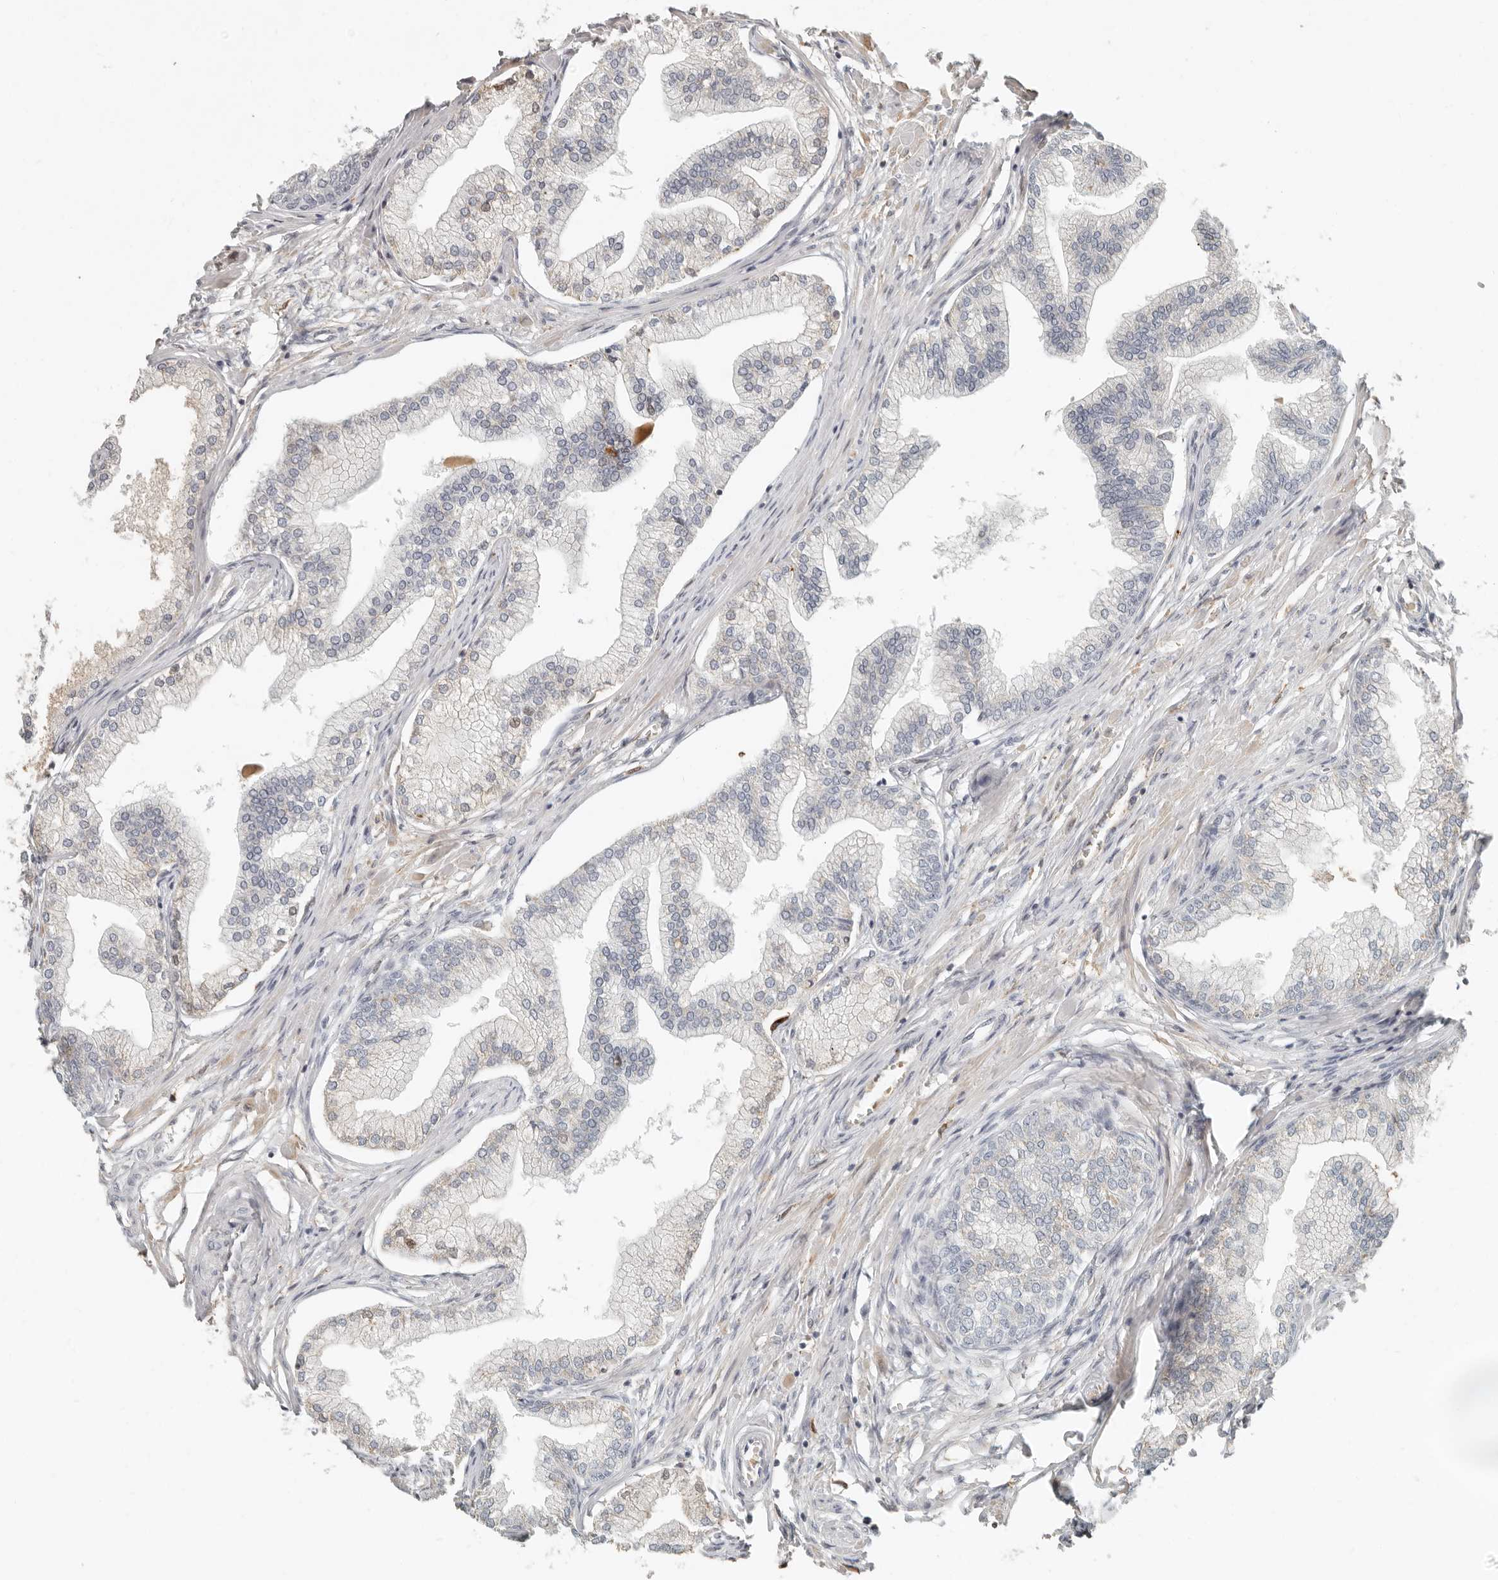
{"staining": {"intensity": "negative", "quantity": "none", "location": "none"}, "tissue": "prostate", "cell_type": "Glandular cells", "image_type": "normal", "snomed": [{"axis": "morphology", "description": "Normal tissue, NOS"}, {"axis": "morphology", "description": "Urothelial carcinoma, Low grade"}, {"axis": "topography", "description": "Urinary bladder"}, {"axis": "topography", "description": "Prostate"}], "caption": "DAB immunohistochemical staining of benign prostate displays no significant expression in glandular cells. Nuclei are stained in blue.", "gene": "KLHL38", "patient": {"sex": "male", "age": 60}}